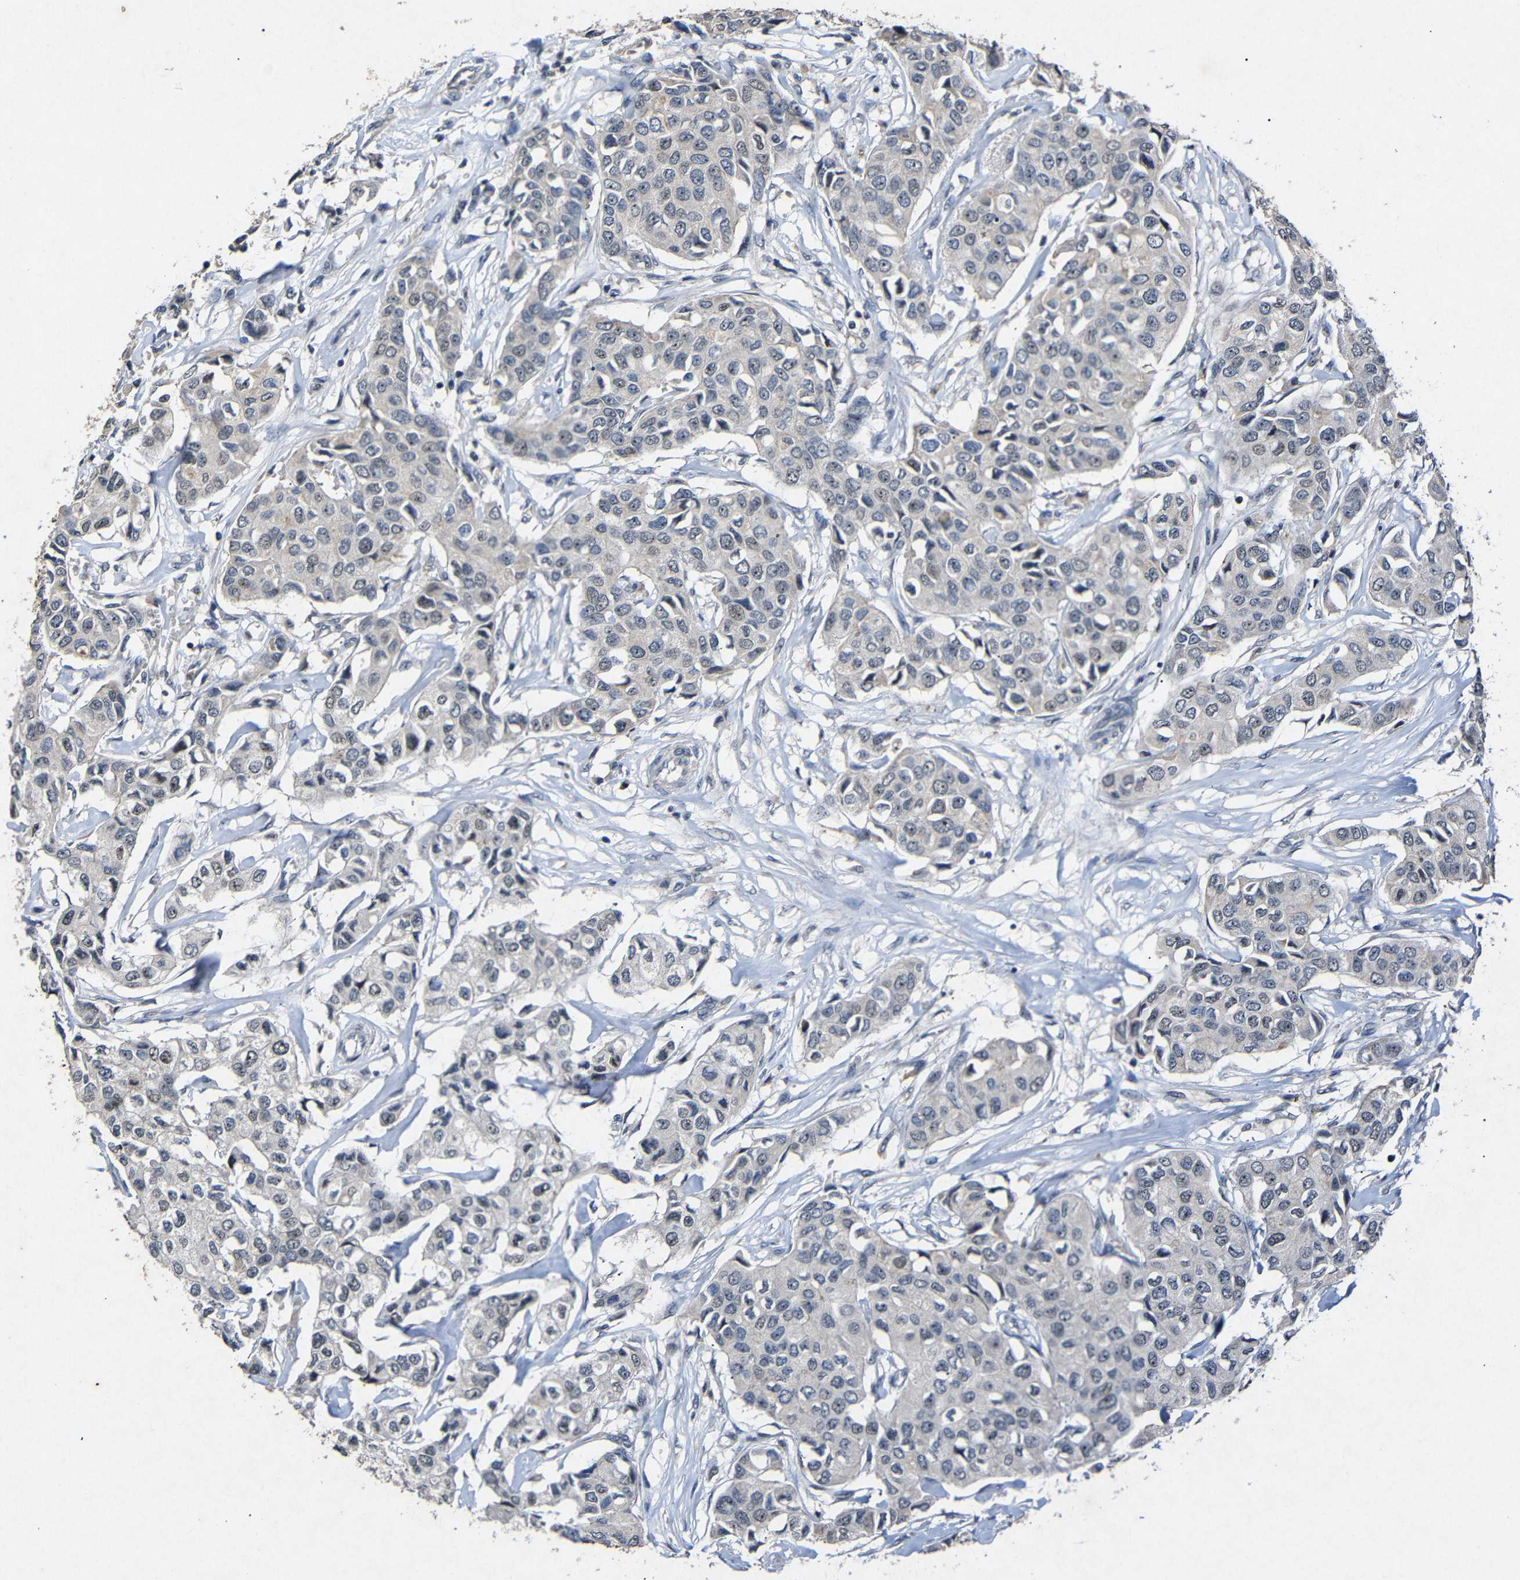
{"staining": {"intensity": "weak", "quantity": "<25%", "location": "nuclear"}, "tissue": "breast cancer", "cell_type": "Tumor cells", "image_type": "cancer", "snomed": [{"axis": "morphology", "description": "Duct carcinoma"}, {"axis": "topography", "description": "Breast"}], "caption": "A high-resolution photomicrograph shows immunohistochemistry (IHC) staining of breast cancer (infiltrating ductal carcinoma), which reveals no significant staining in tumor cells.", "gene": "PARN", "patient": {"sex": "female", "age": 80}}